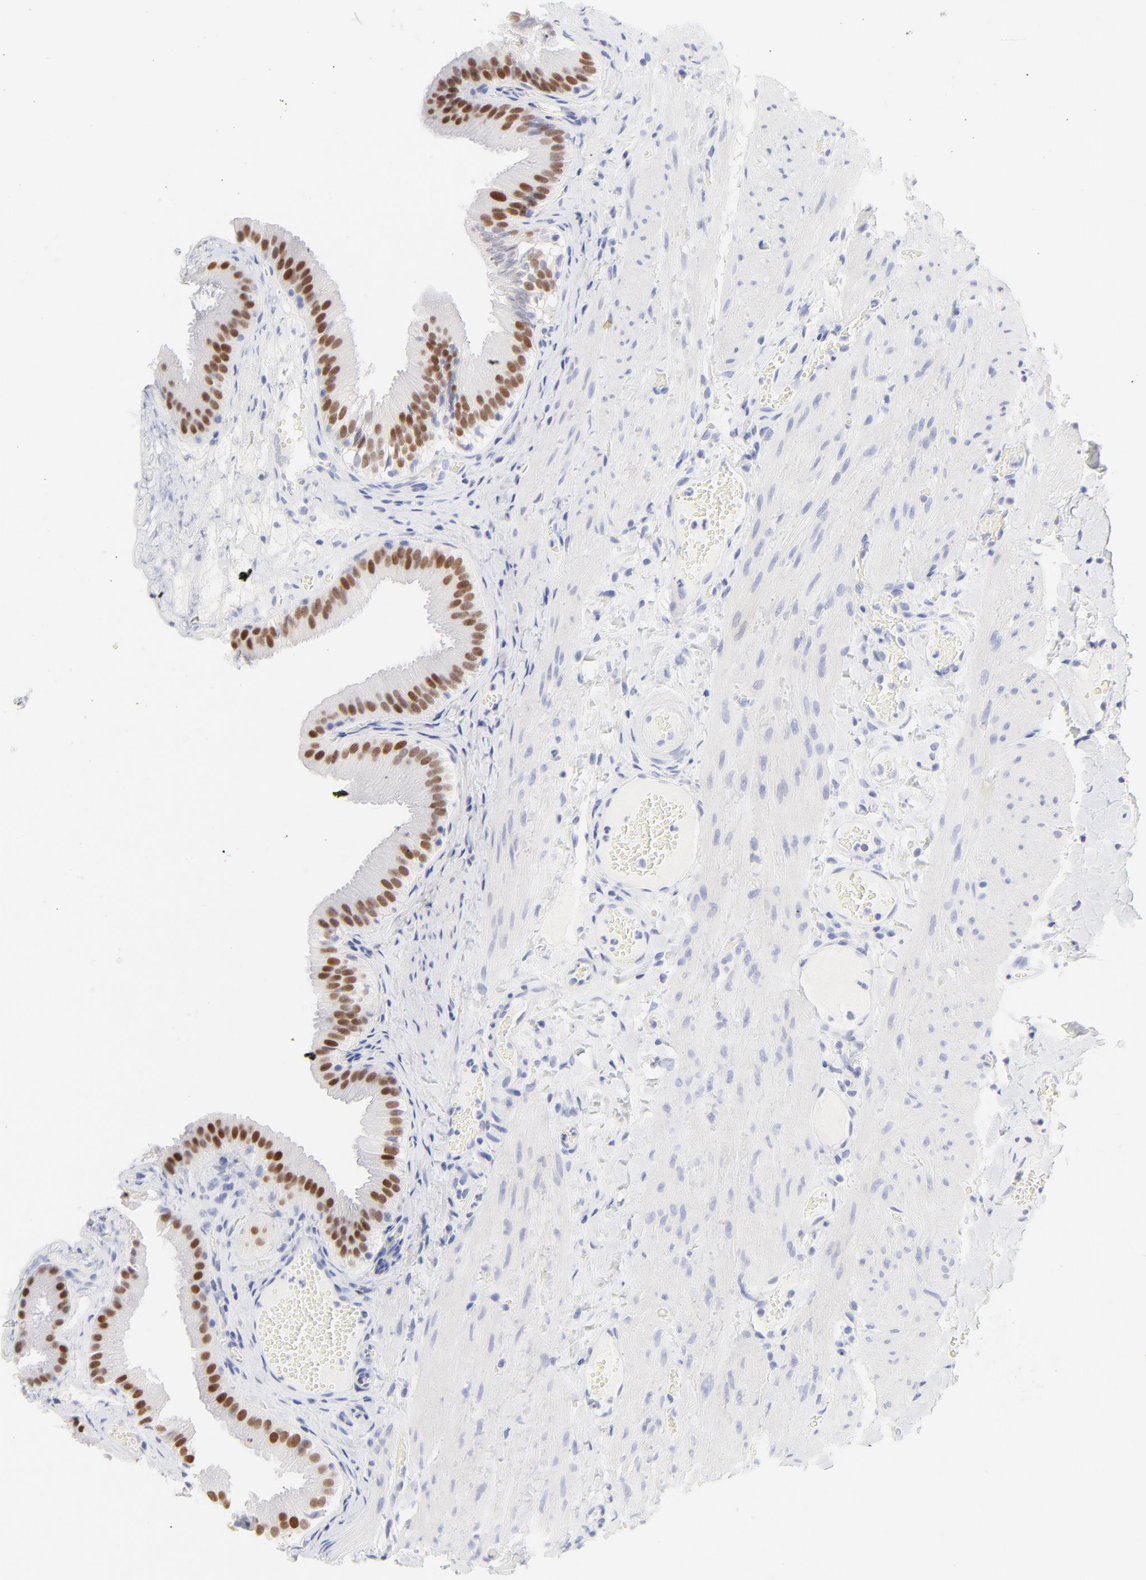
{"staining": {"intensity": "moderate", "quantity": ">75%", "location": "nuclear"}, "tissue": "gallbladder", "cell_type": "Glandular cells", "image_type": "normal", "snomed": [{"axis": "morphology", "description": "Normal tissue, NOS"}, {"axis": "topography", "description": "Gallbladder"}], "caption": "About >75% of glandular cells in normal human gallbladder reveal moderate nuclear protein positivity as visualized by brown immunohistochemical staining.", "gene": "ELF3", "patient": {"sex": "female", "age": 24}}